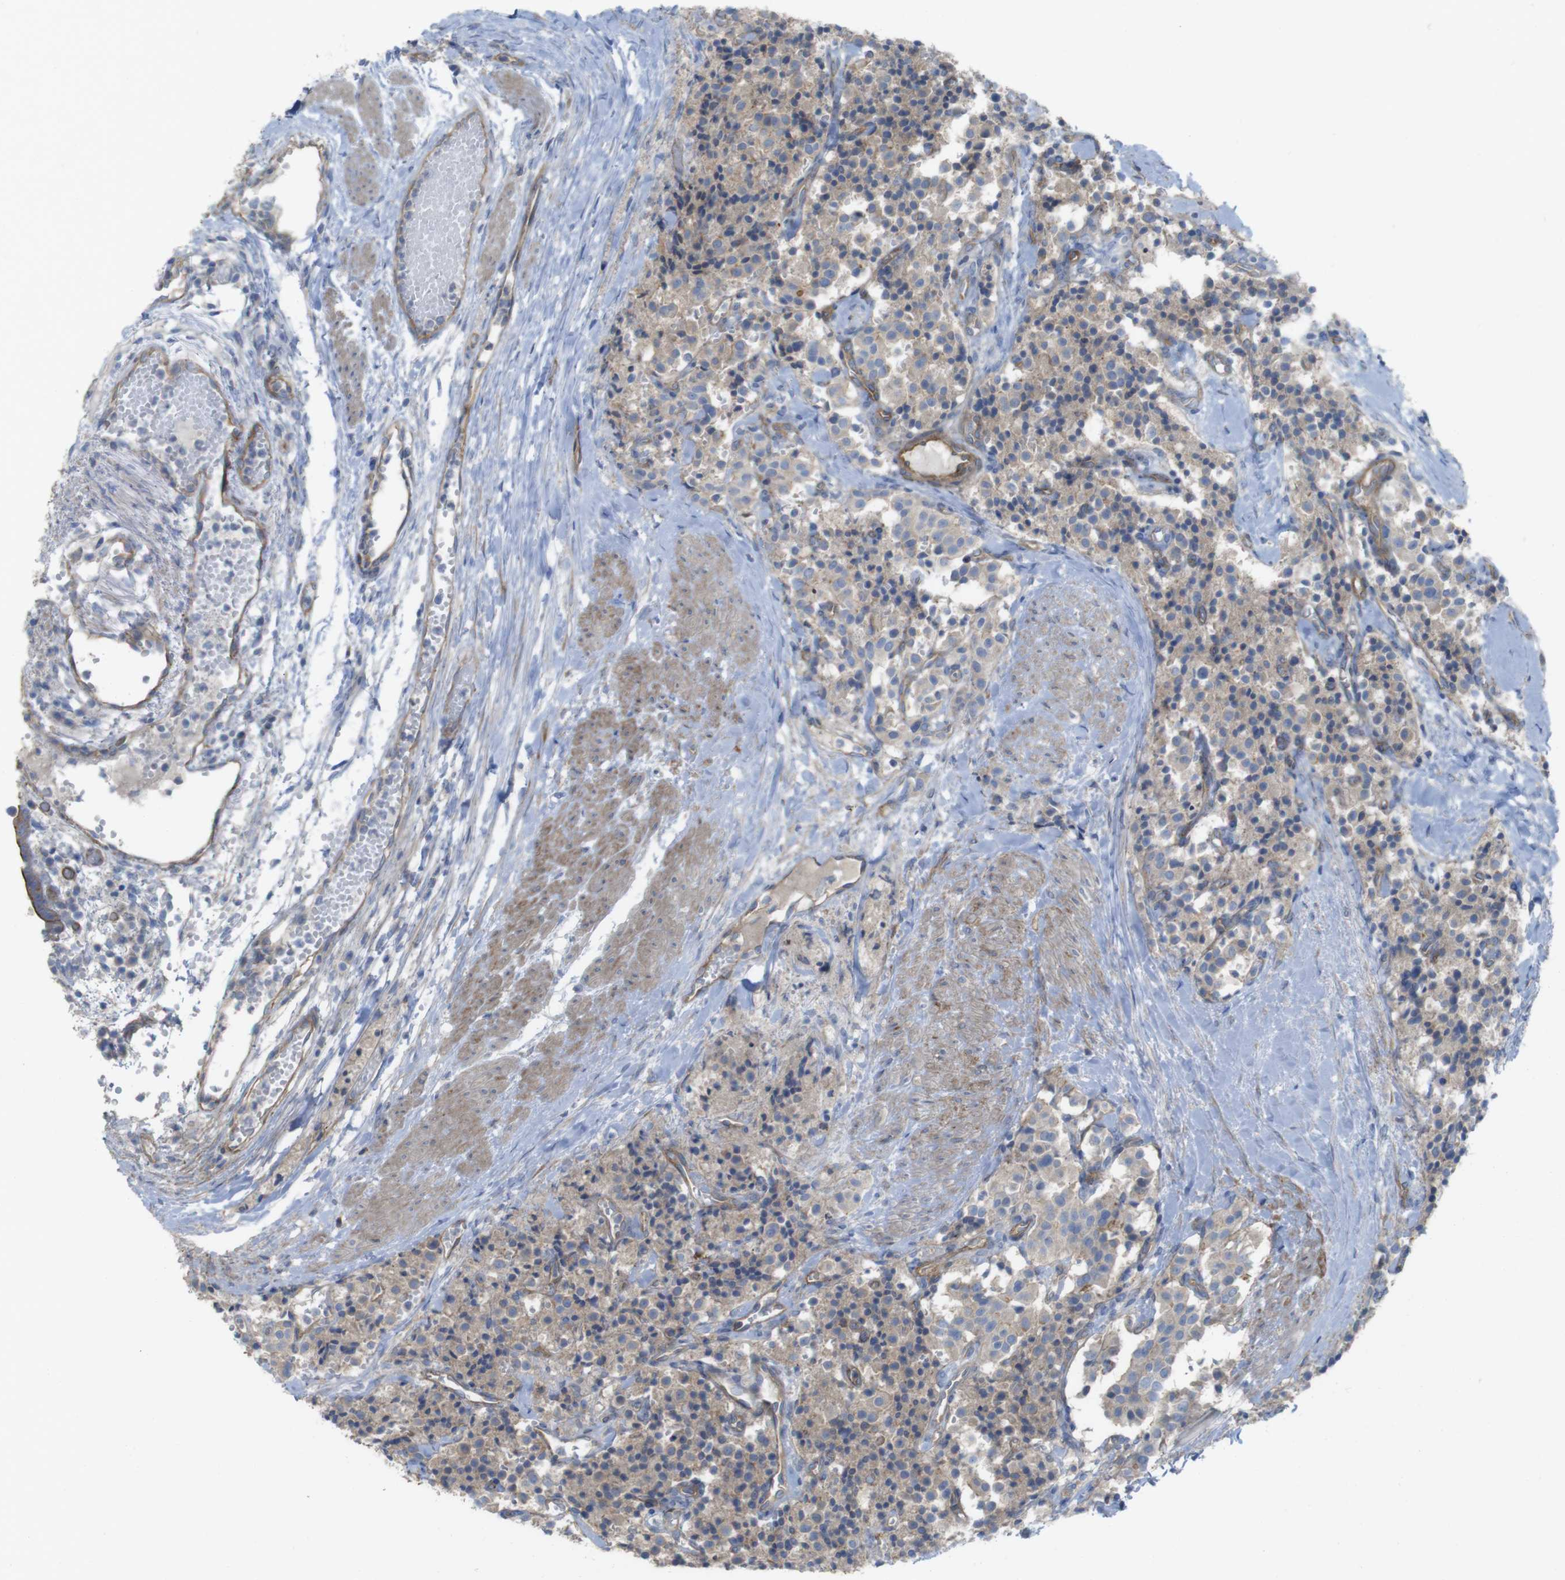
{"staining": {"intensity": "weak", "quantity": ">75%", "location": "cytoplasmic/membranous"}, "tissue": "carcinoid", "cell_type": "Tumor cells", "image_type": "cancer", "snomed": [{"axis": "morphology", "description": "Carcinoid, malignant, NOS"}, {"axis": "topography", "description": "Lung"}], "caption": "IHC (DAB) staining of carcinoid displays weak cytoplasmic/membranous protein expression in approximately >75% of tumor cells.", "gene": "PREX2", "patient": {"sex": "male", "age": 30}}